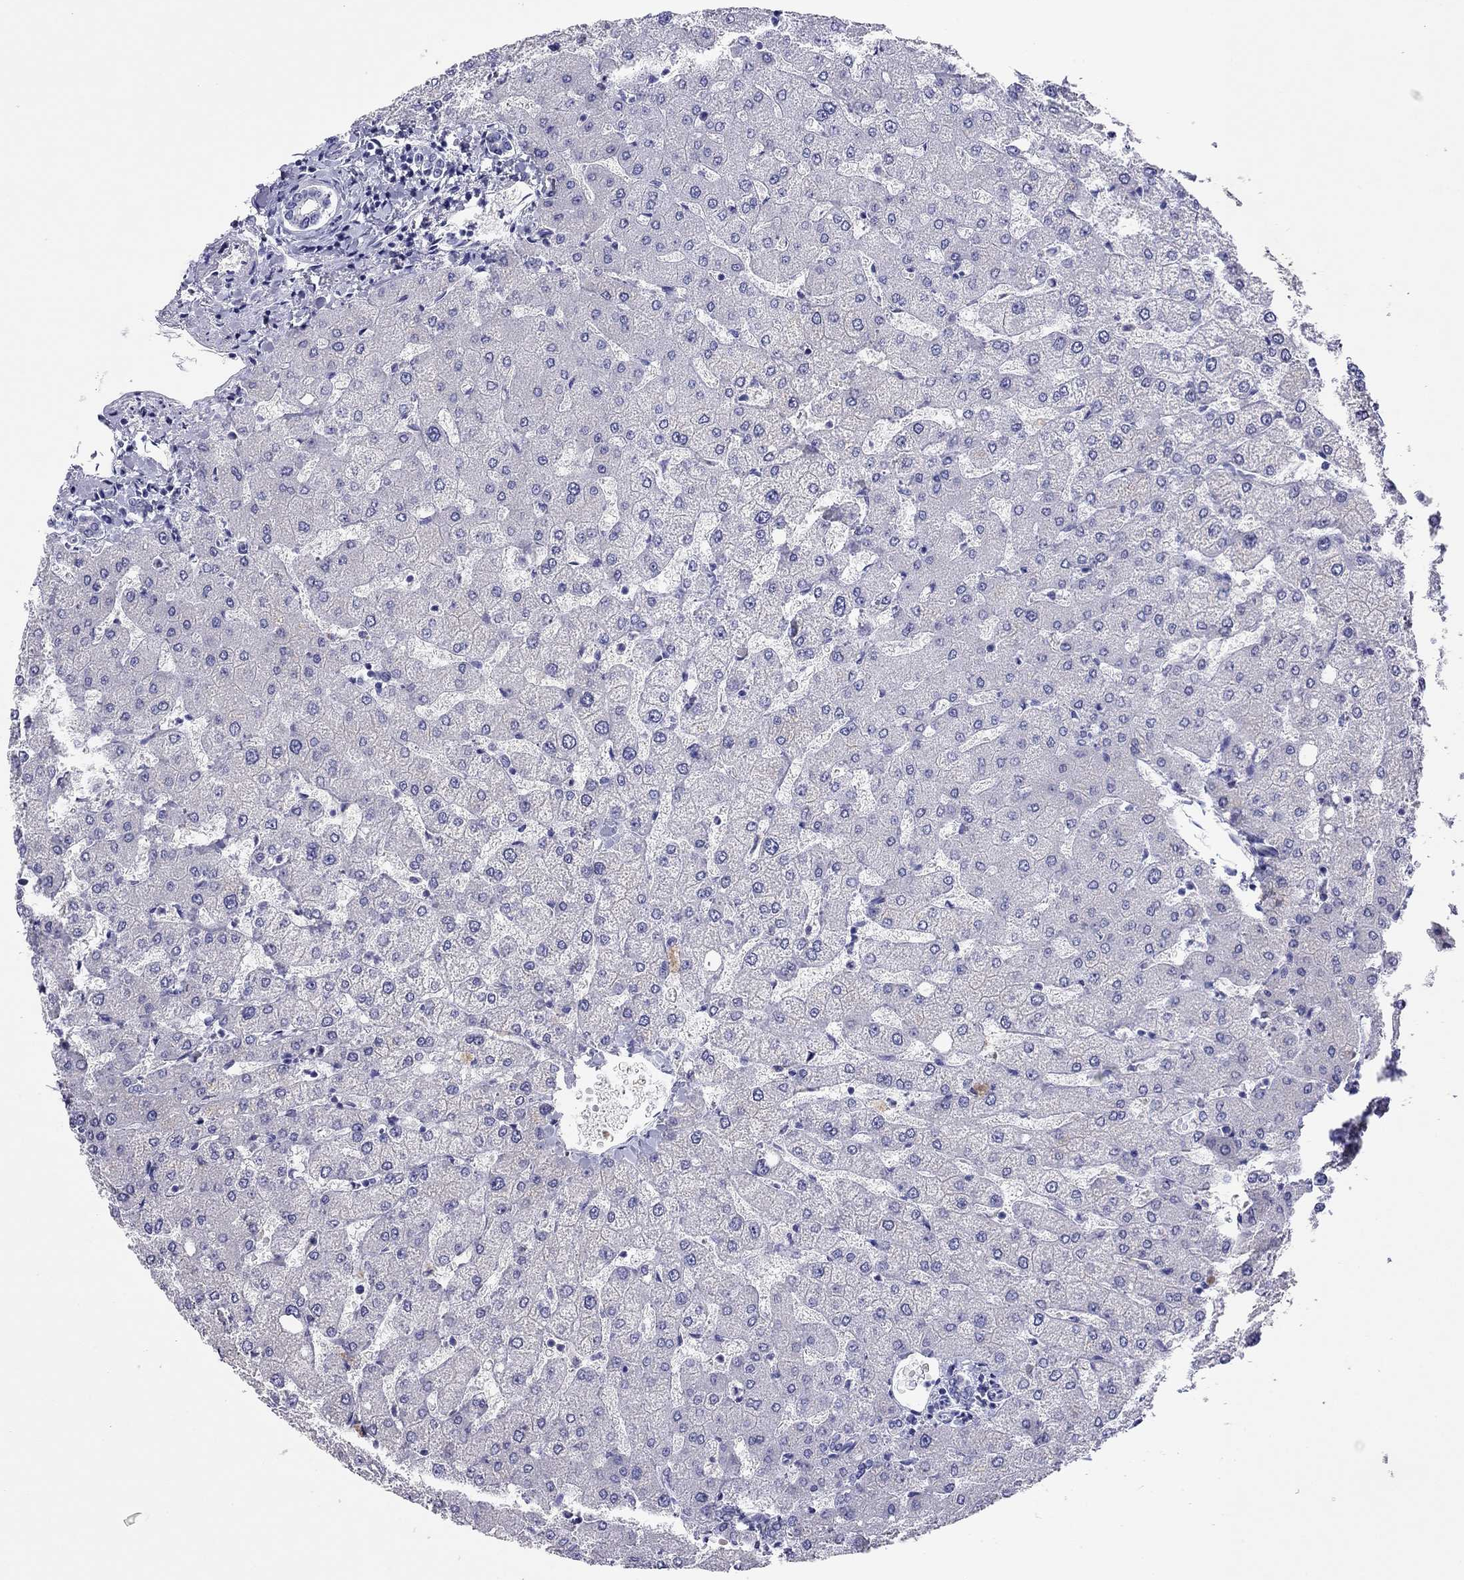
{"staining": {"intensity": "negative", "quantity": "none", "location": "none"}, "tissue": "liver", "cell_type": "Cholangiocytes", "image_type": "normal", "snomed": [{"axis": "morphology", "description": "Normal tissue, NOS"}, {"axis": "topography", "description": "Liver"}], "caption": "This is an immunohistochemistry micrograph of unremarkable liver. There is no expression in cholangiocytes.", "gene": "CAPNS2", "patient": {"sex": "female", "age": 54}}